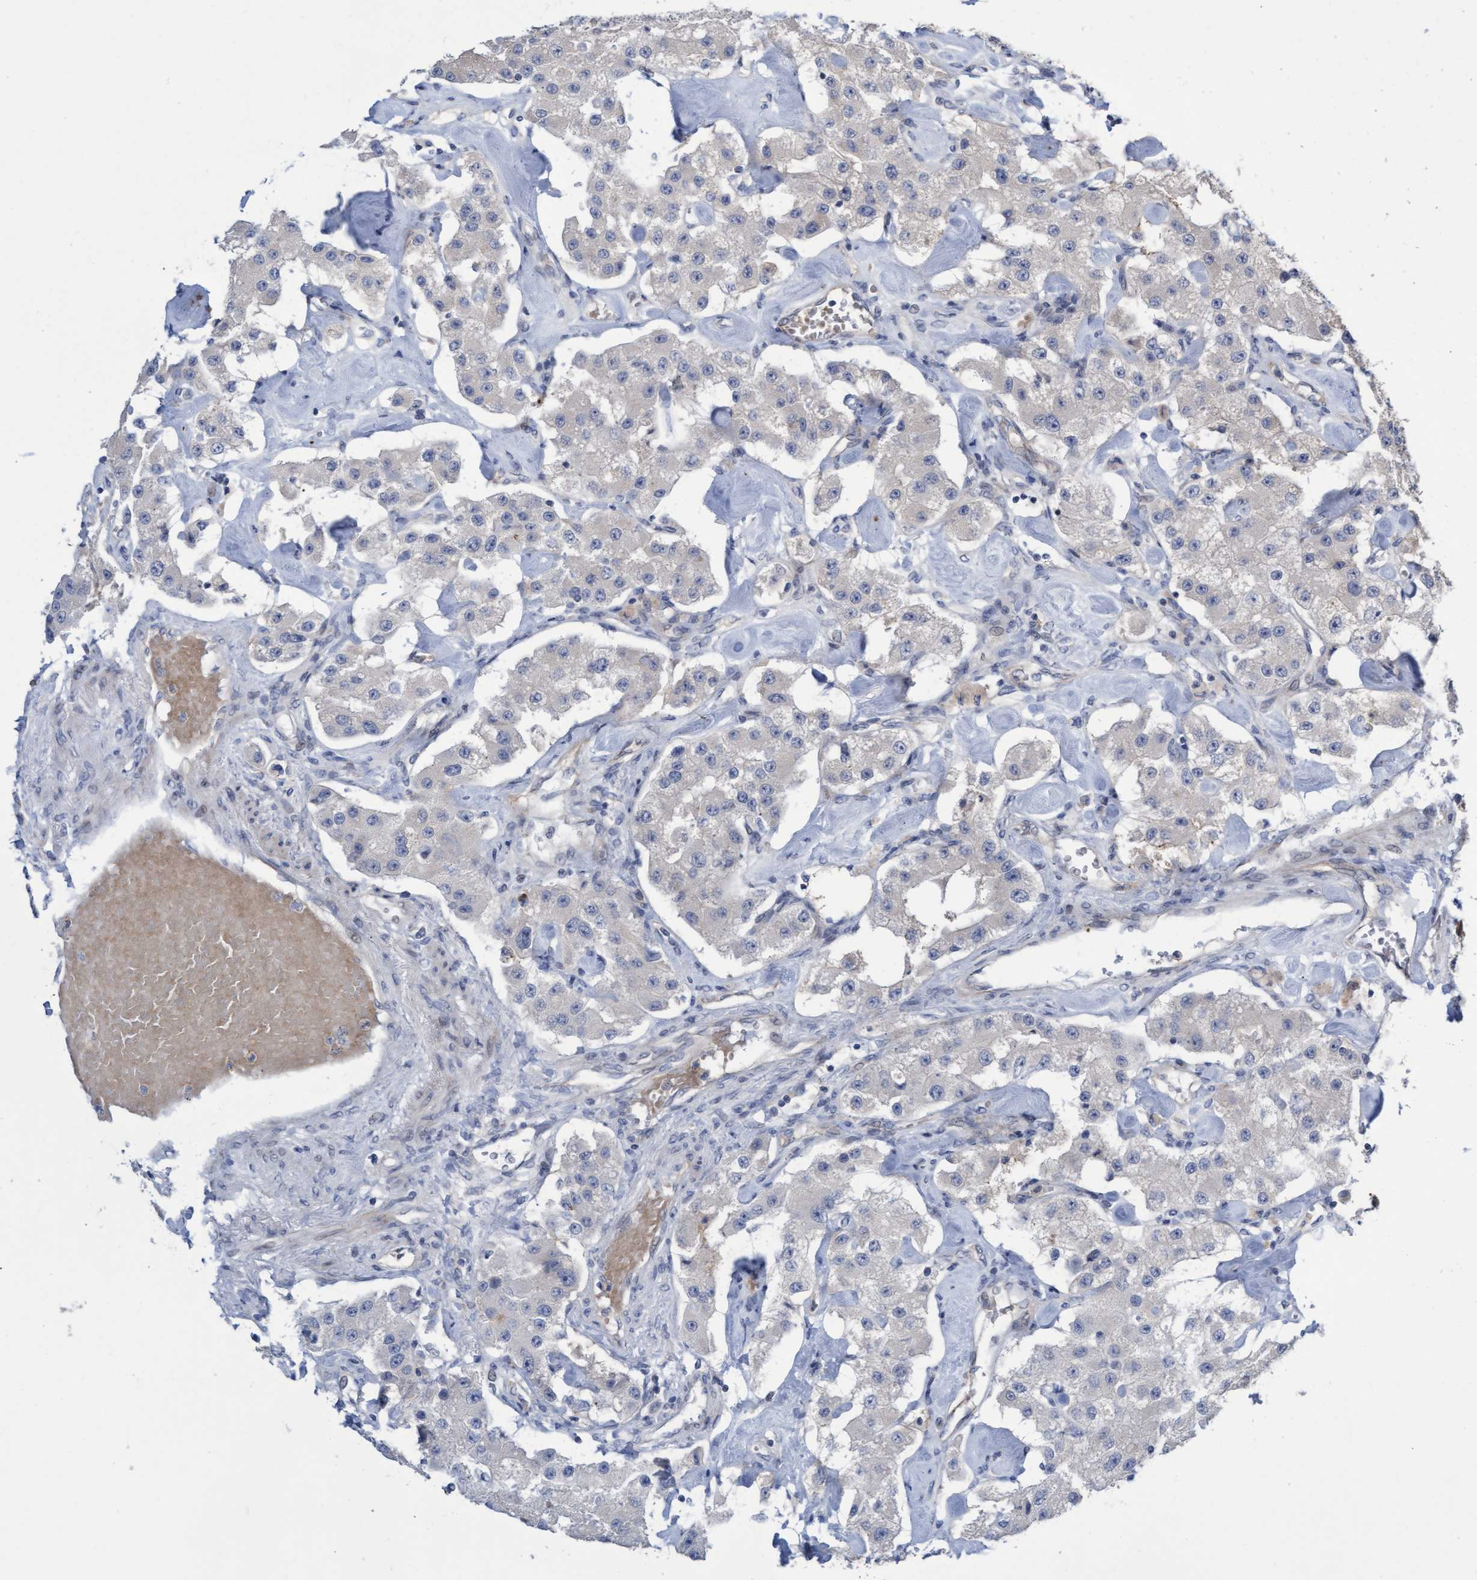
{"staining": {"intensity": "negative", "quantity": "none", "location": "none"}, "tissue": "carcinoid", "cell_type": "Tumor cells", "image_type": "cancer", "snomed": [{"axis": "morphology", "description": "Carcinoid, malignant, NOS"}, {"axis": "topography", "description": "Pancreas"}], "caption": "A histopathology image of carcinoid (malignant) stained for a protein shows no brown staining in tumor cells.", "gene": "ABCF2", "patient": {"sex": "male", "age": 41}}